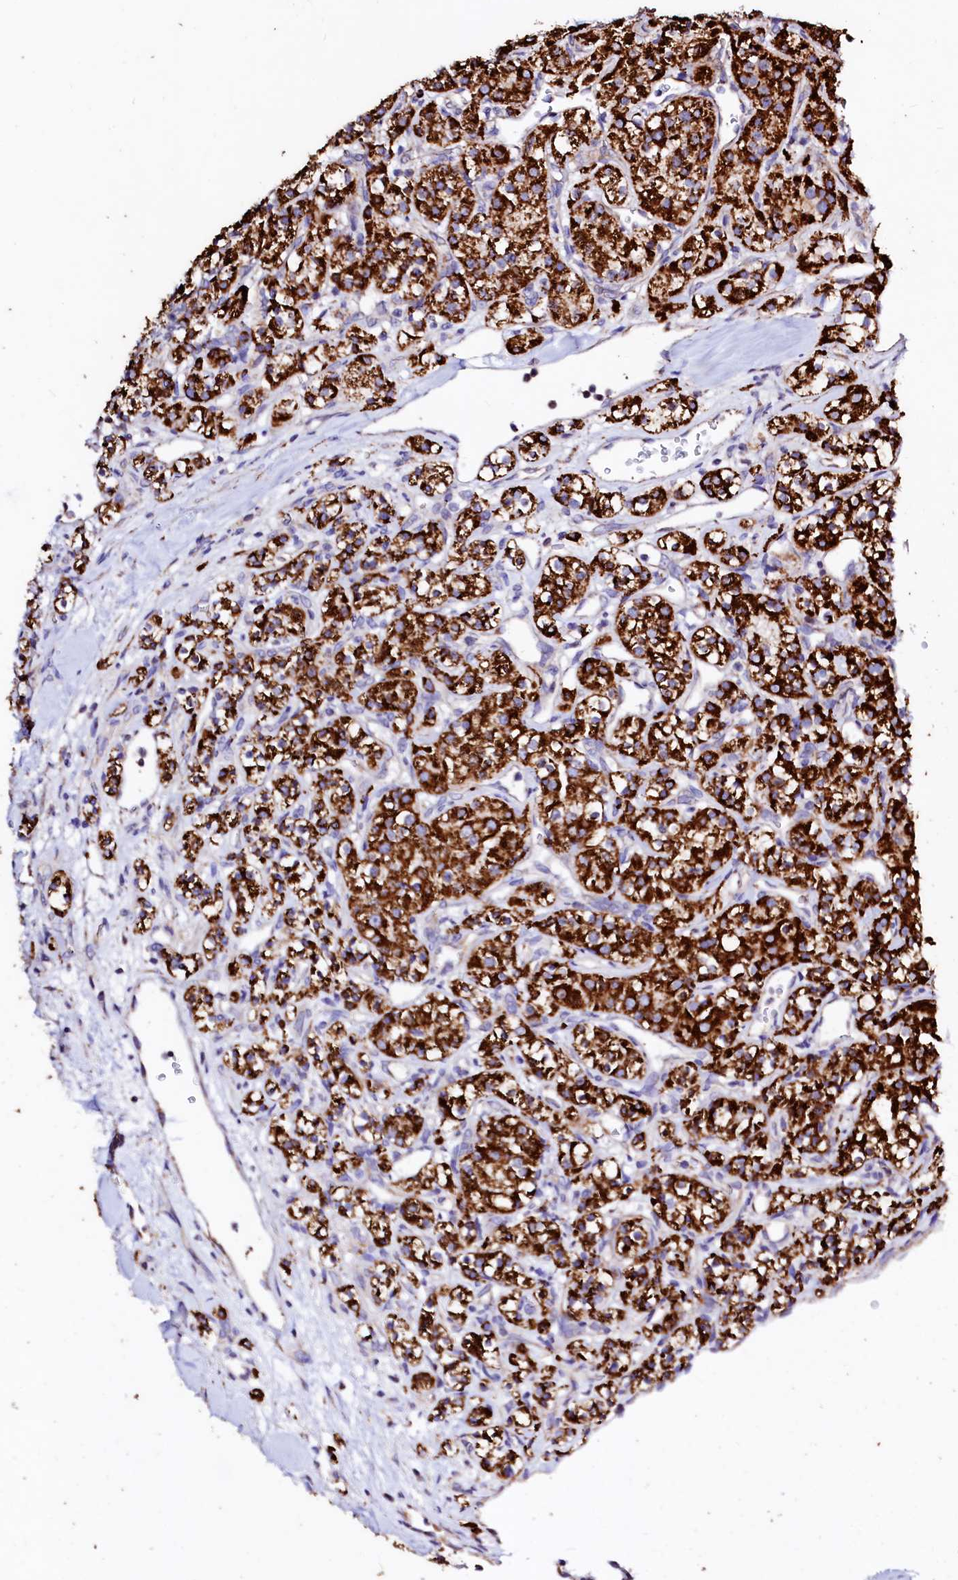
{"staining": {"intensity": "strong", "quantity": ">75%", "location": "cytoplasmic/membranous"}, "tissue": "renal cancer", "cell_type": "Tumor cells", "image_type": "cancer", "snomed": [{"axis": "morphology", "description": "Adenocarcinoma, NOS"}, {"axis": "topography", "description": "Kidney"}], "caption": "Immunohistochemical staining of renal cancer reveals high levels of strong cytoplasmic/membranous protein positivity in approximately >75% of tumor cells.", "gene": "MAOB", "patient": {"sex": "male", "age": 77}}